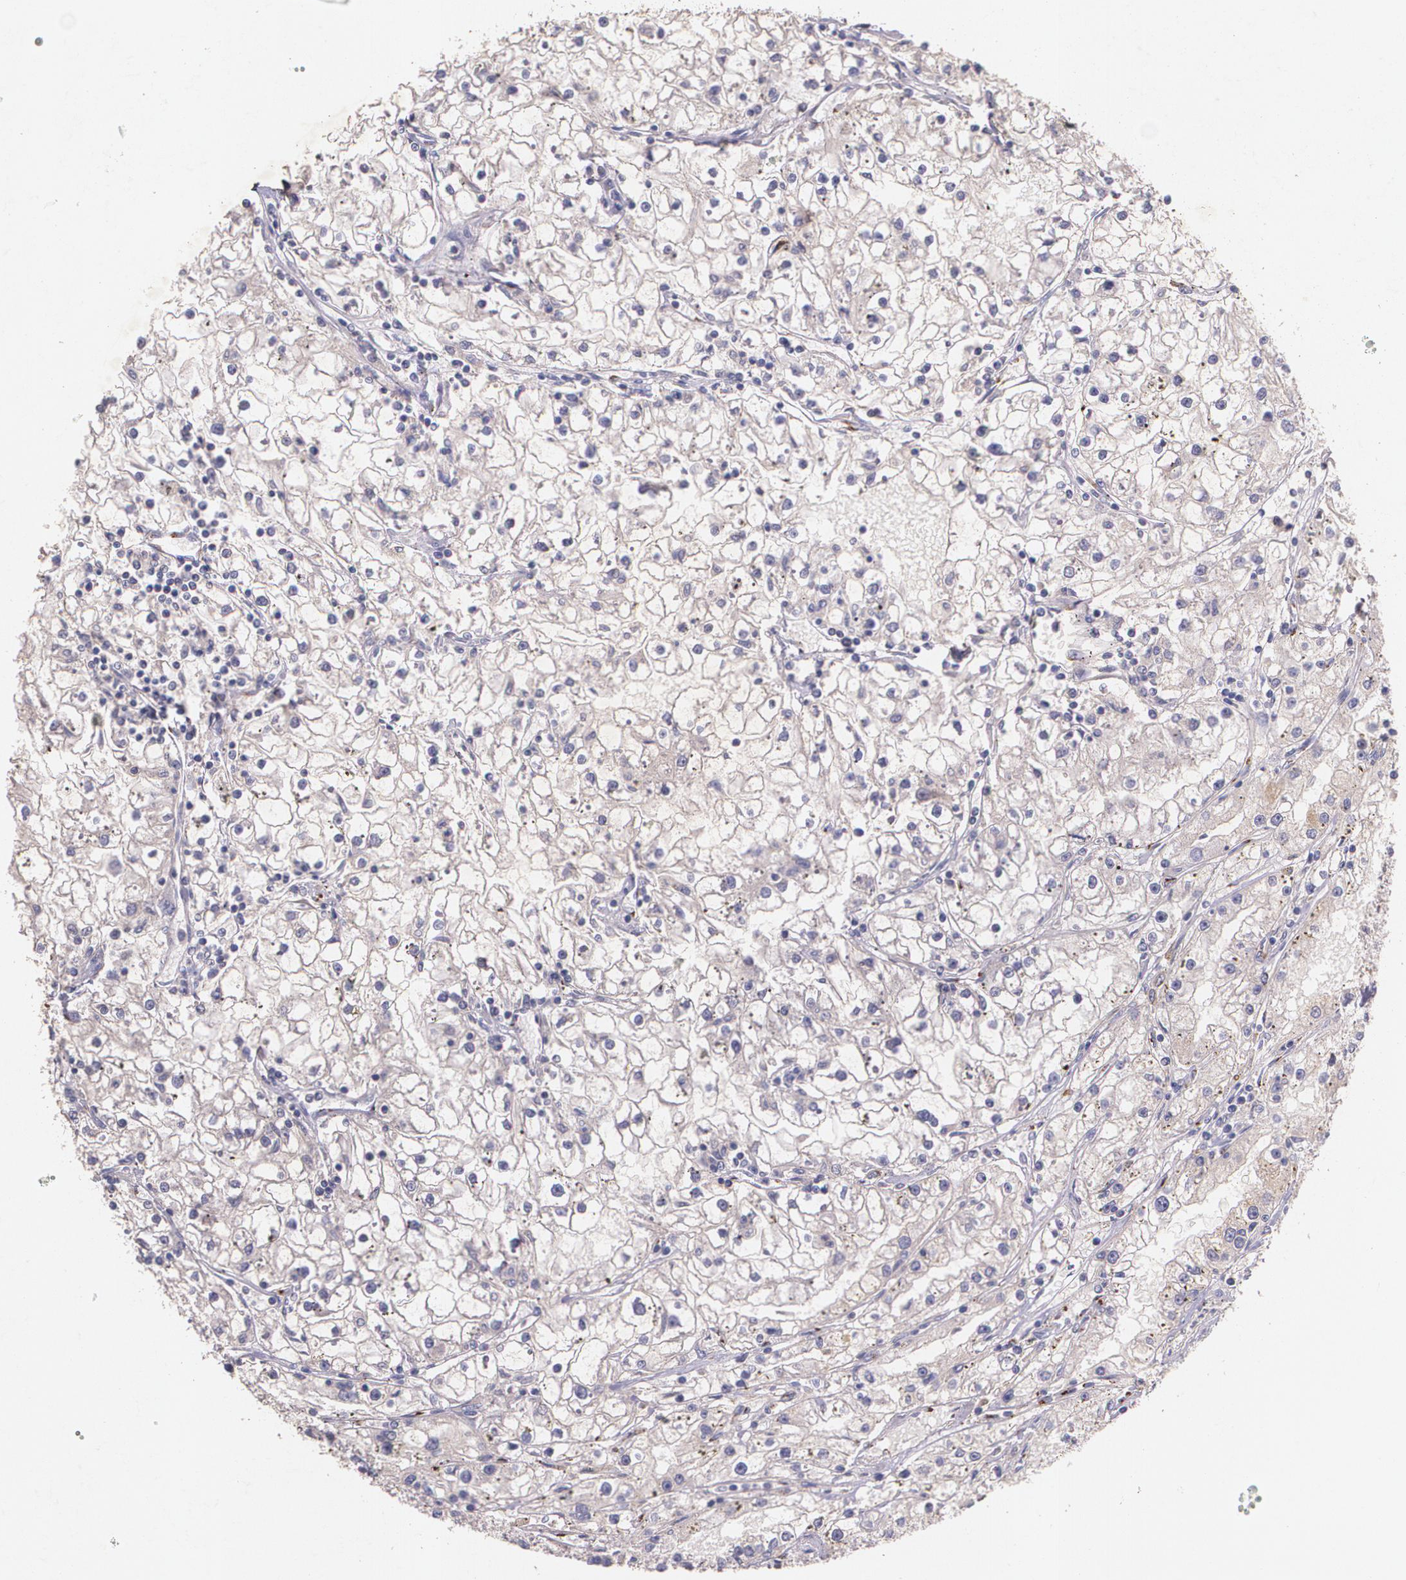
{"staining": {"intensity": "weak", "quantity": ">75%", "location": "cytoplasmic/membranous"}, "tissue": "renal cancer", "cell_type": "Tumor cells", "image_type": "cancer", "snomed": [{"axis": "morphology", "description": "Adenocarcinoma, NOS"}, {"axis": "topography", "description": "Kidney"}], "caption": "Protein expression by immunohistochemistry demonstrates weak cytoplasmic/membranous positivity in approximately >75% of tumor cells in adenocarcinoma (renal).", "gene": "TM4SF1", "patient": {"sex": "male", "age": 56}}